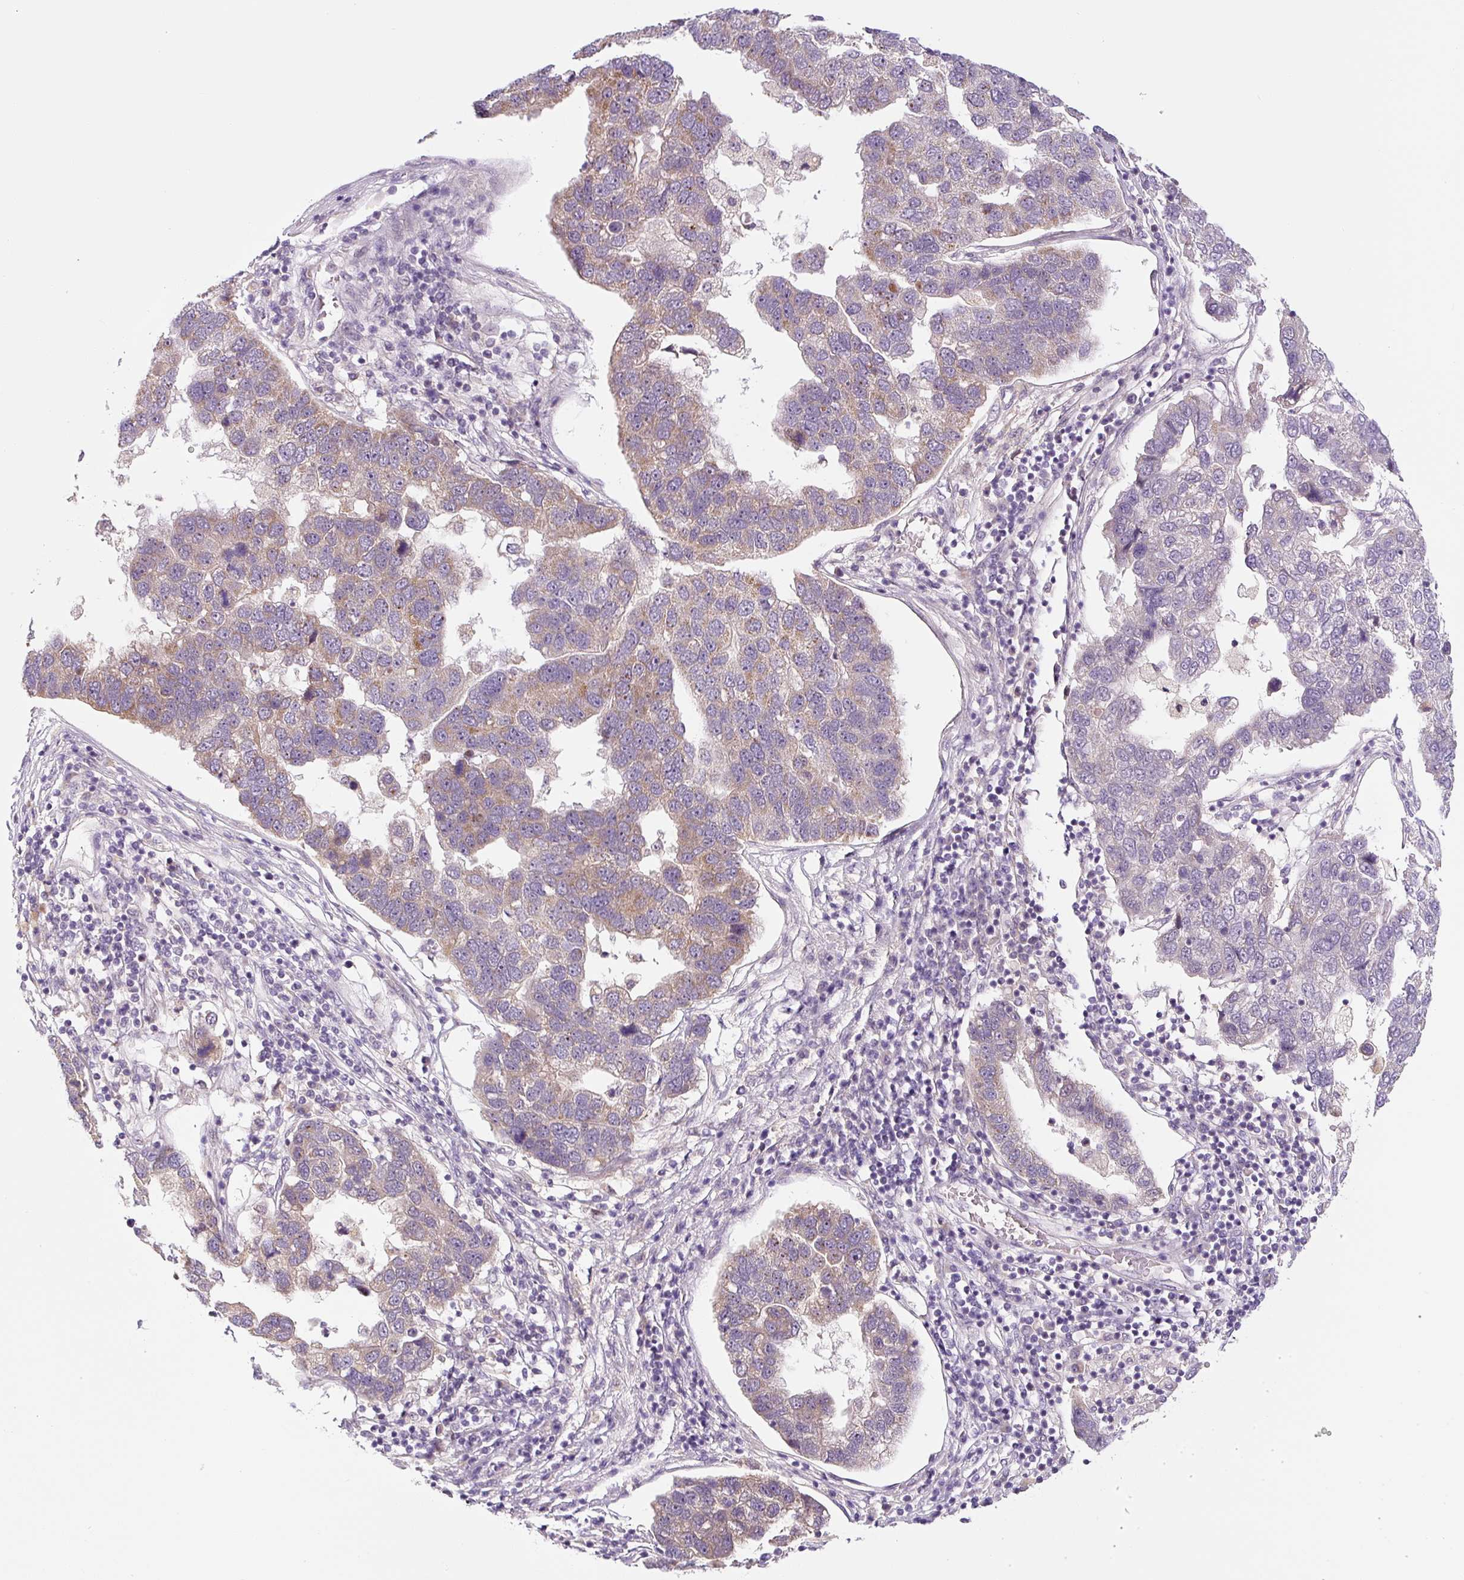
{"staining": {"intensity": "weak", "quantity": ">75%", "location": "cytoplasmic/membranous"}, "tissue": "pancreatic cancer", "cell_type": "Tumor cells", "image_type": "cancer", "snomed": [{"axis": "morphology", "description": "Adenocarcinoma, NOS"}, {"axis": "topography", "description": "Pancreas"}], "caption": "There is low levels of weak cytoplasmic/membranous staining in tumor cells of adenocarcinoma (pancreatic), as demonstrated by immunohistochemical staining (brown color).", "gene": "PRKAA2", "patient": {"sex": "female", "age": 61}}